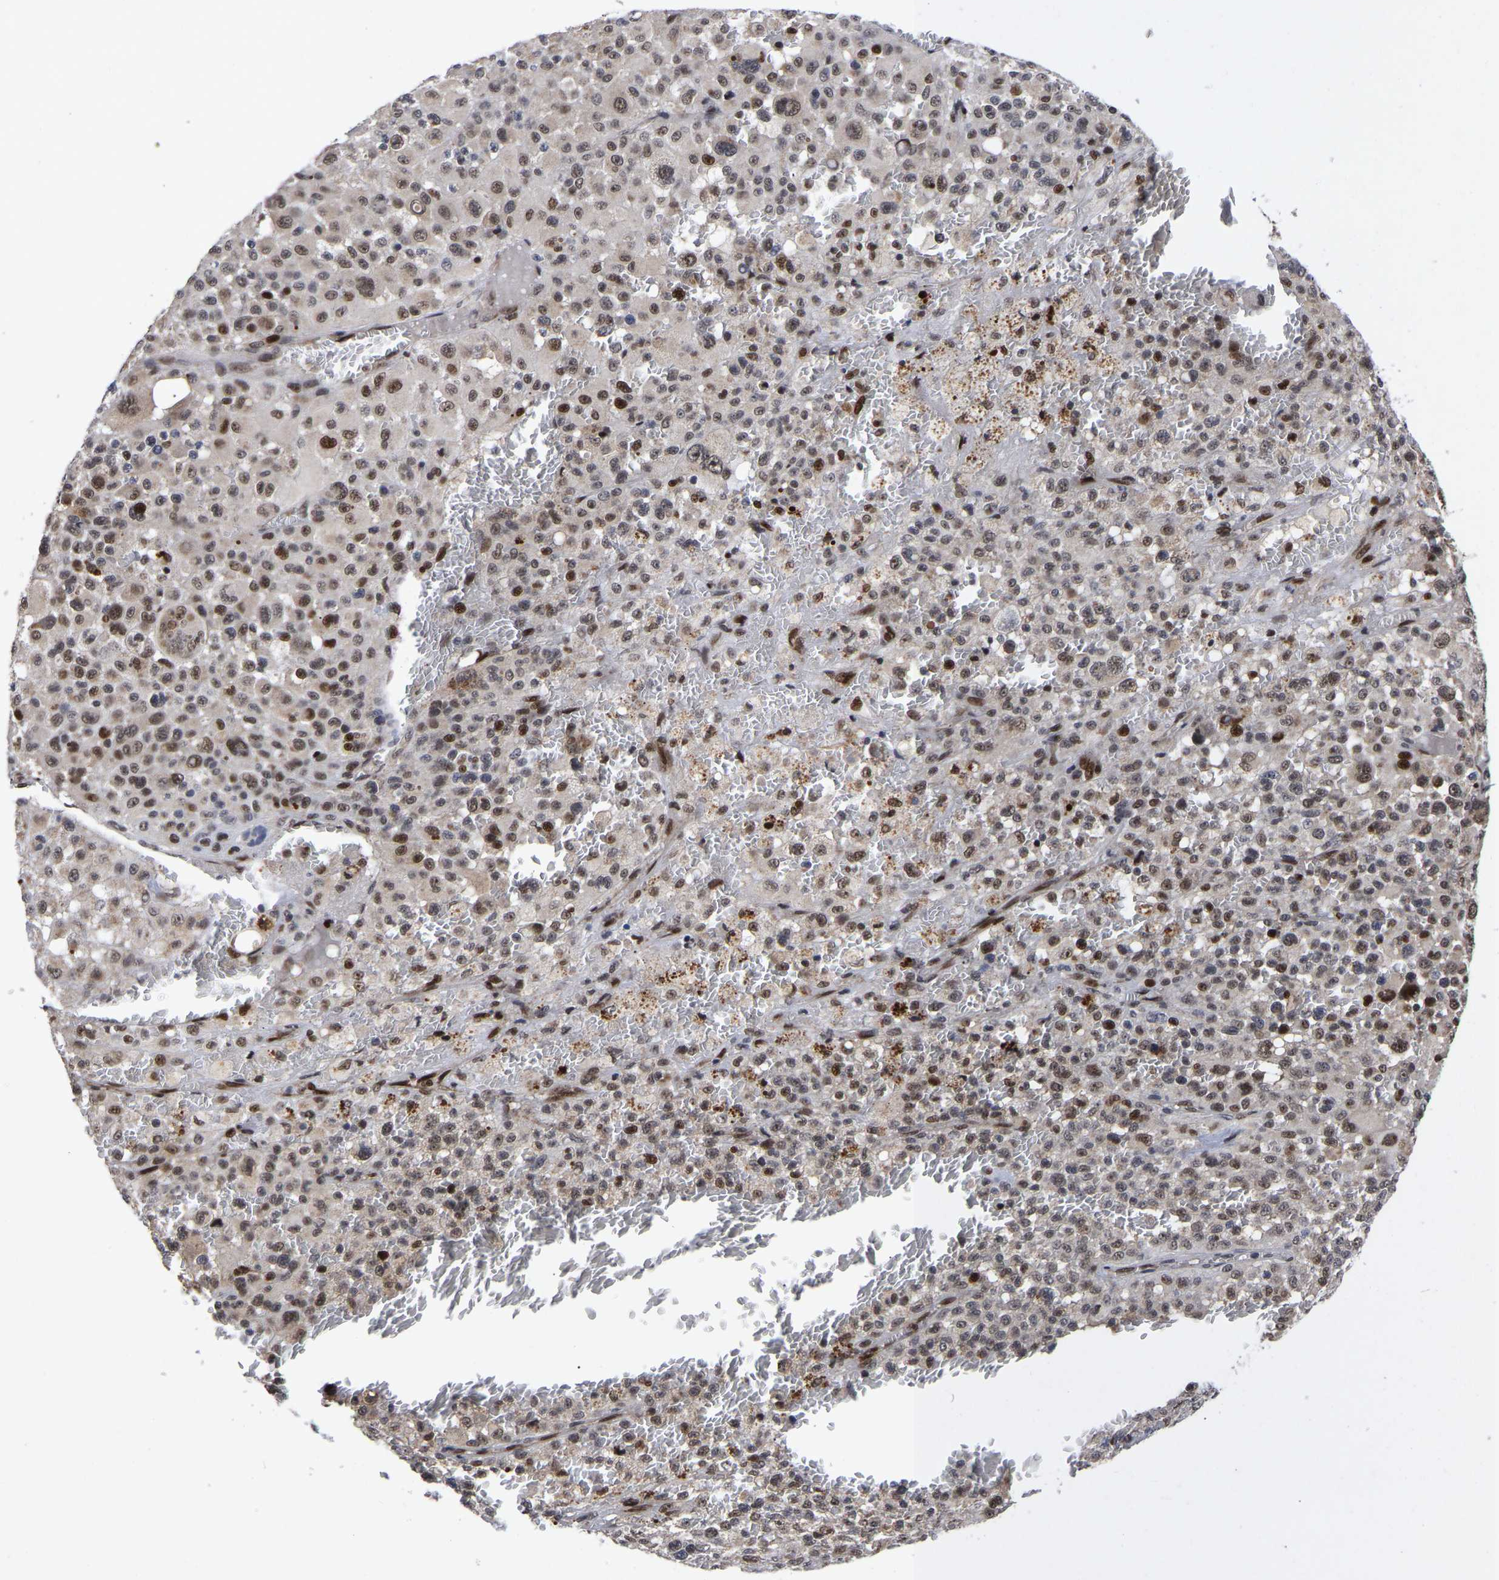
{"staining": {"intensity": "strong", "quantity": ">75%", "location": "nuclear"}, "tissue": "melanoma", "cell_type": "Tumor cells", "image_type": "cancer", "snomed": [{"axis": "morphology", "description": "Malignant melanoma, Metastatic site"}, {"axis": "topography", "description": "Skin"}], "caption": "Melanoma was stained to show a protein in brown. There is high levels of strong nuclear expression in about >75% of tumor cells.", "gene": "JUNB", "patient": {"sex": "female", "age": 74}}